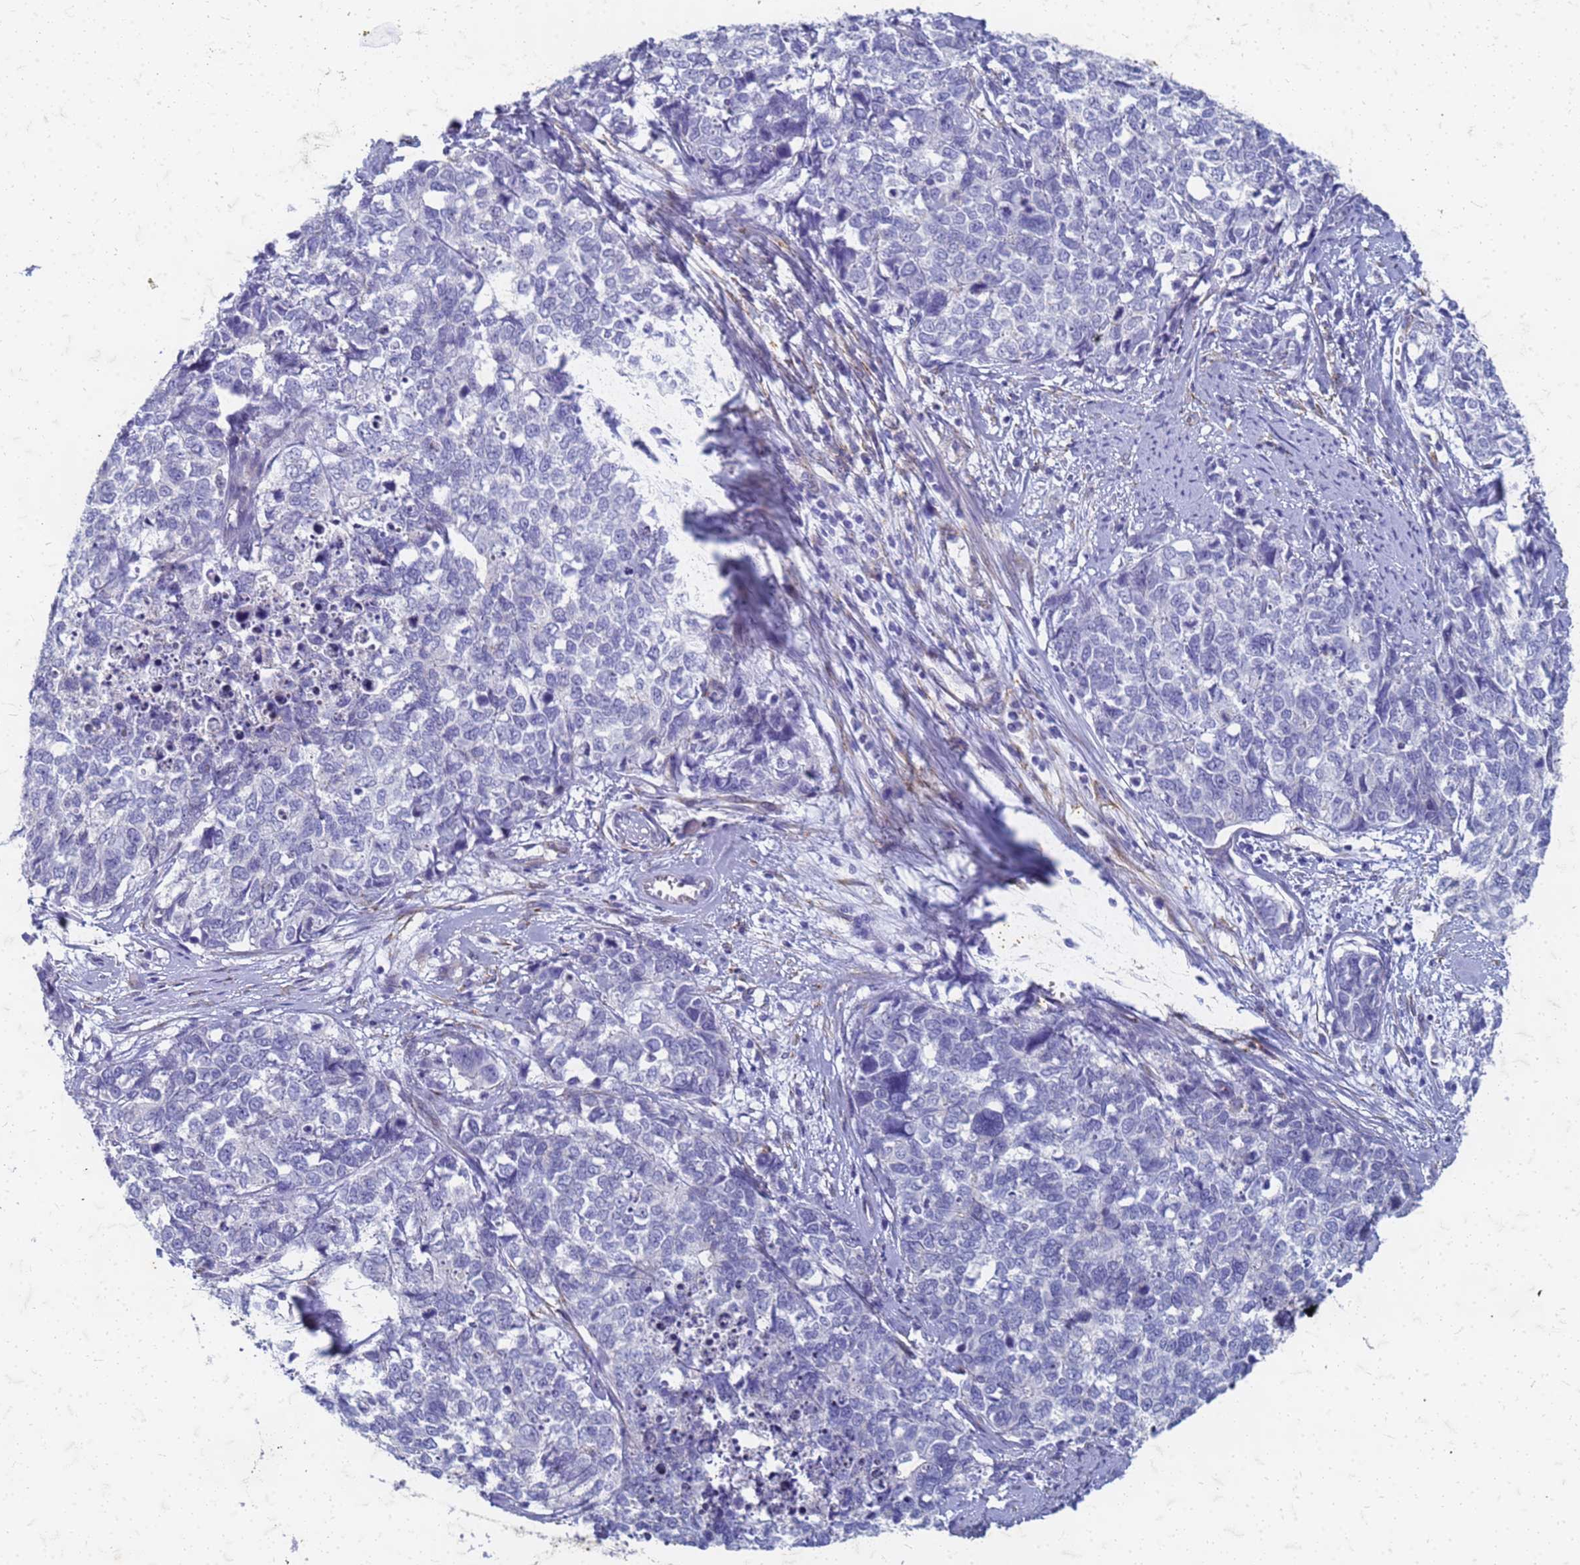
{"staining": {"intensity": "negative", "quantity": "none", "location": "none"}, "tissue": "cervical cancer", "cell_type": "Tumor cells", "image_type": "cancer", "snomed": [{"axis": "morphology", "description": "Squamous cell carcinoma, NOS"}, {"axis": "topography", "description": "Cervix"}], "caption": "High power microscopy histopathology image of an immunohistochemistry (IHC) micrograph of cervical cancer, revealing no significant staining in tumor cells.", "gene": "TRIM64B", "patient": {"sex": "female", "age": 63}}